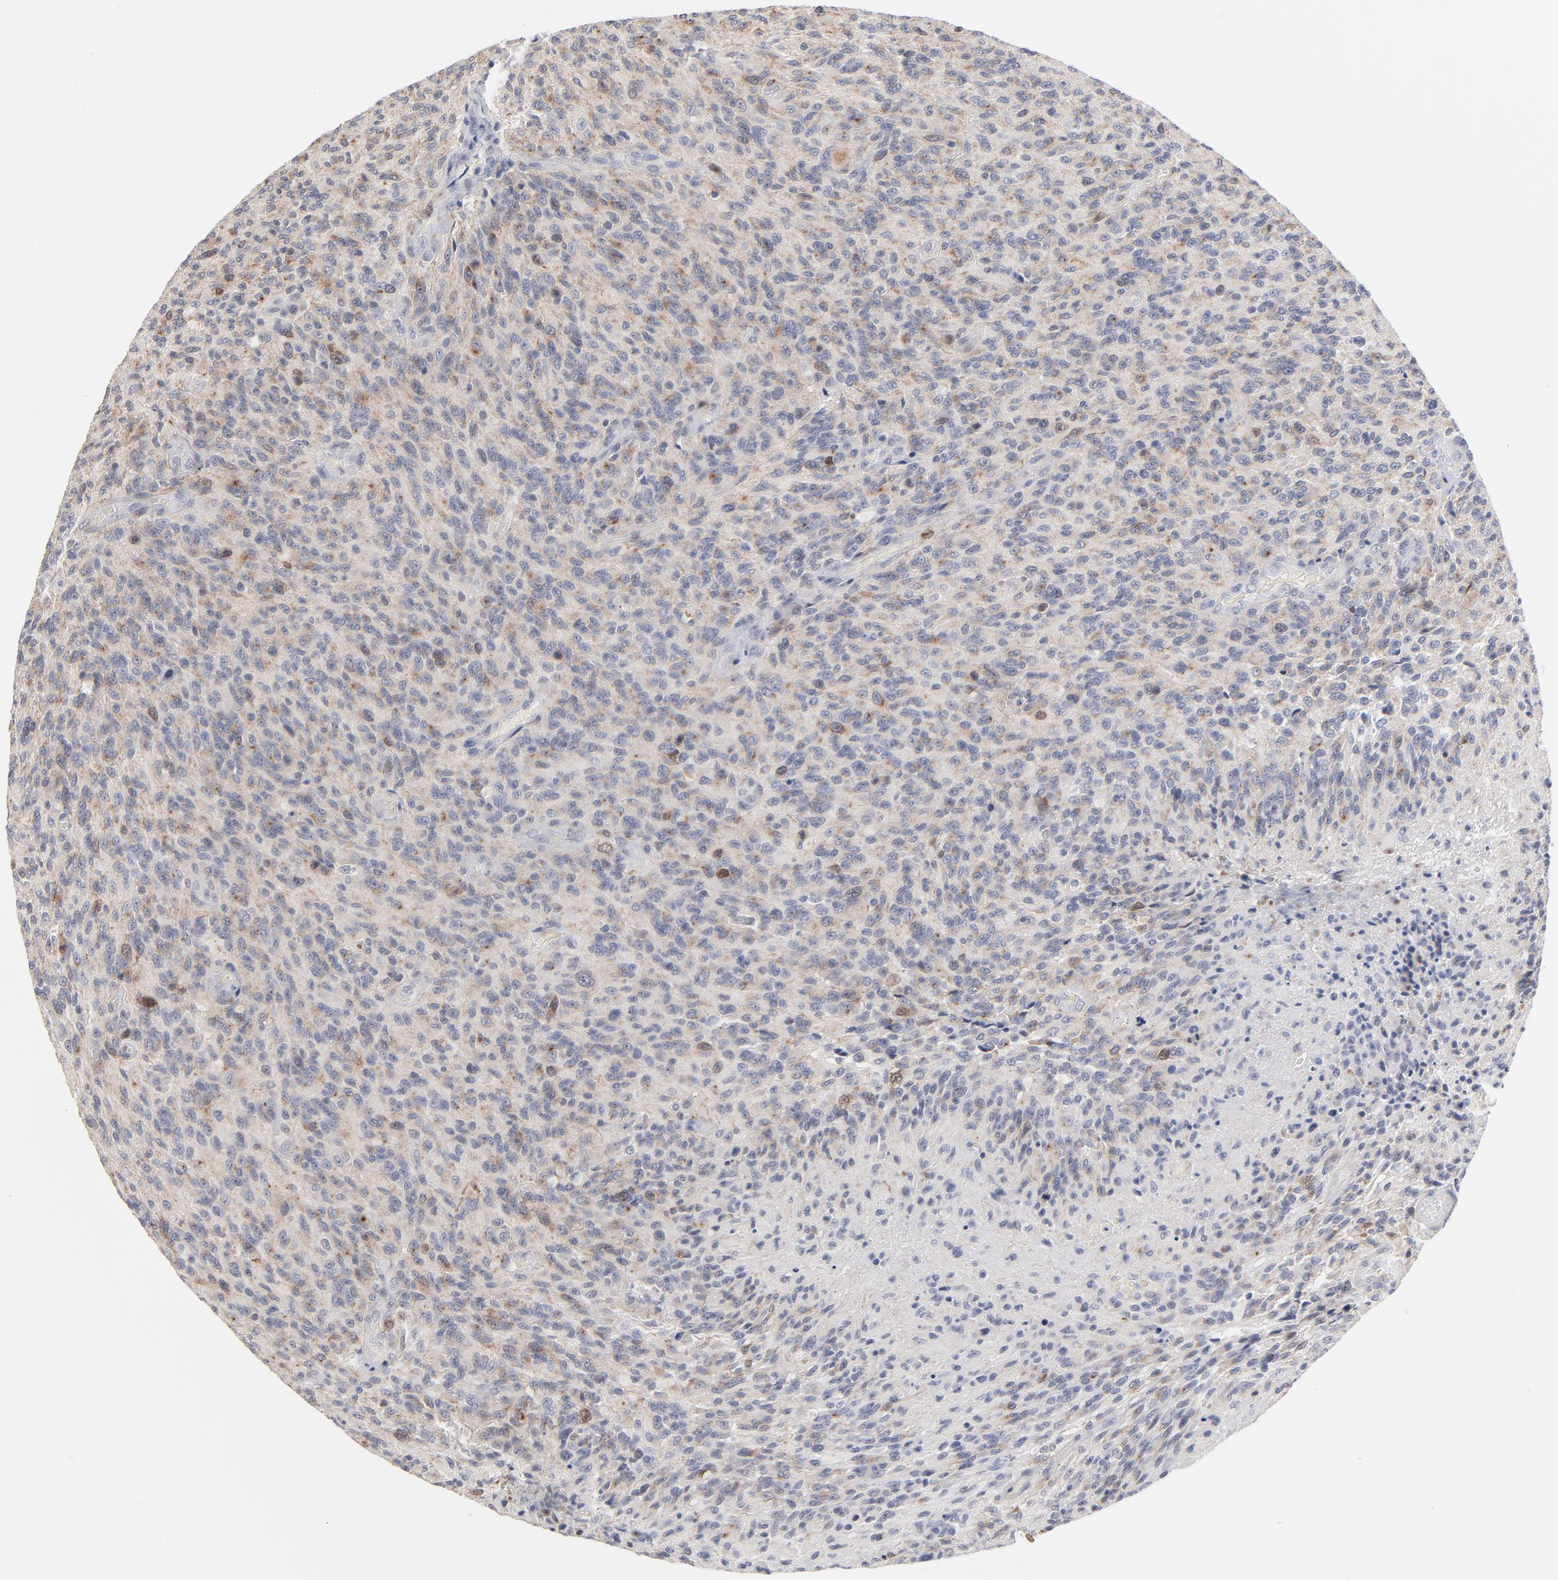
{"staining": {"intensity": "moderate", "quantity": "<25%", "location": "cytoplasmic/membranous"}, "tissue": "glioma", "cell_type": "Tumor cells", "image_type": "cancer", "snomed": [{"axis": "morphology", "description": "Normal tissue, NOS"}, {"axis": "morphology", "description": "Glioma, malignant, High grade"}, {"axis": "topography", "description": "Cerebral cortex"}], "caption": "Protein staining by immunohistochemistry demonstrates moderate cytoplasmic/membranous staining in approximately <25% of tumor cells in malignant glioma (high-grade). (Stains: DAB (3,3'-diaminobenzidine) in brown, nuclei in blue, Microscopy: brightfield microscopy at high magnification).", "gene": "AURKA", "patient": {"sex": "male", "age": 56}}